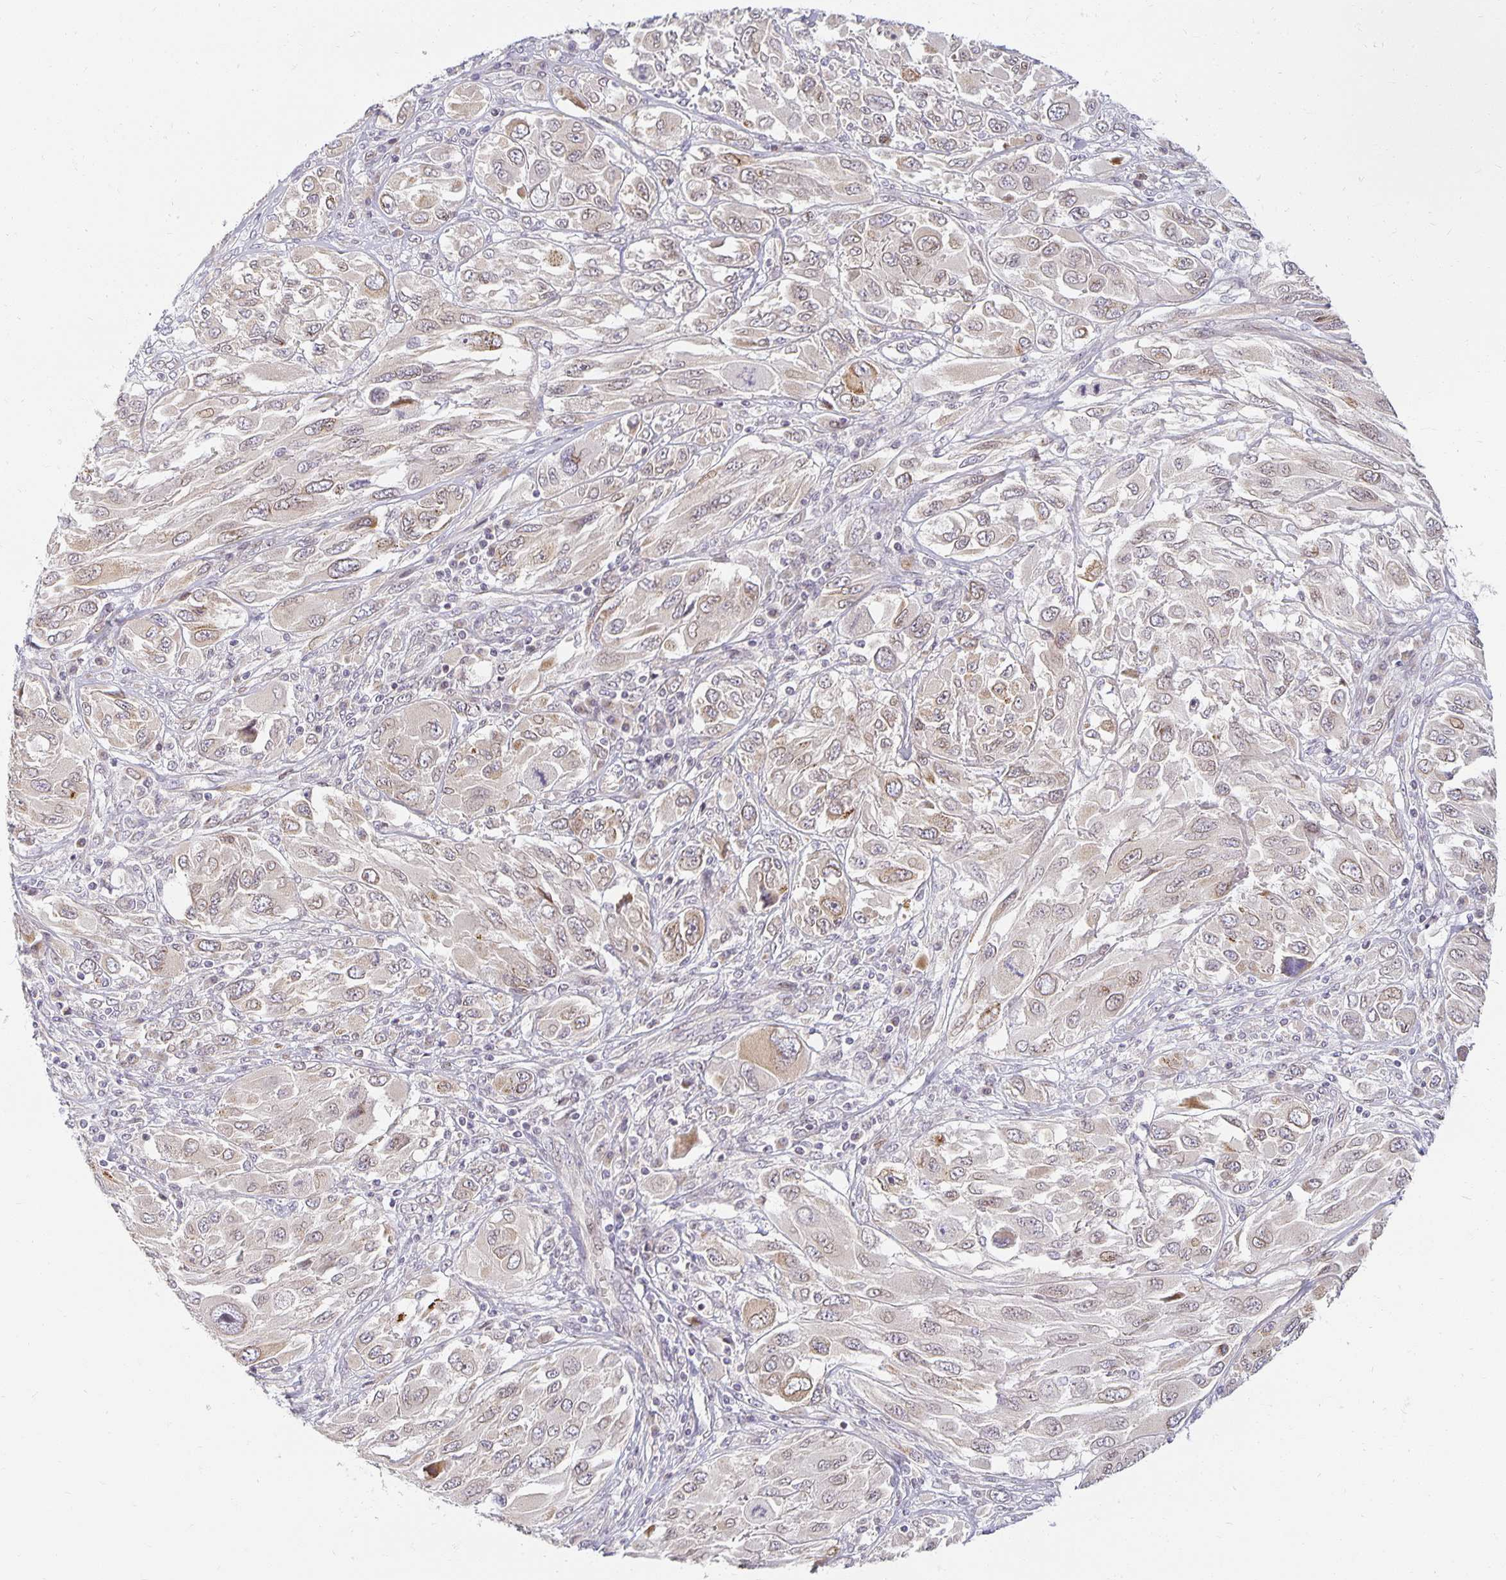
{"staining": {"intensity": "weak", "quantity": "<25%", "location": "nuclear"}, "tissue": "melanoma", "cell_type": "Tumor cells", "image_type": "cancer", "snomed": [{"axis": "morphology", "description": "Malignant melanoma, NOS"}, {"axis": "topography", "description": "Skin"}], "caption": "Melanoma stained for a protein using immunohistochemistry (IHC) shows no staining tumor cells.", "gene": "EHF", "patient": {"sex": "female", "age": 91}}